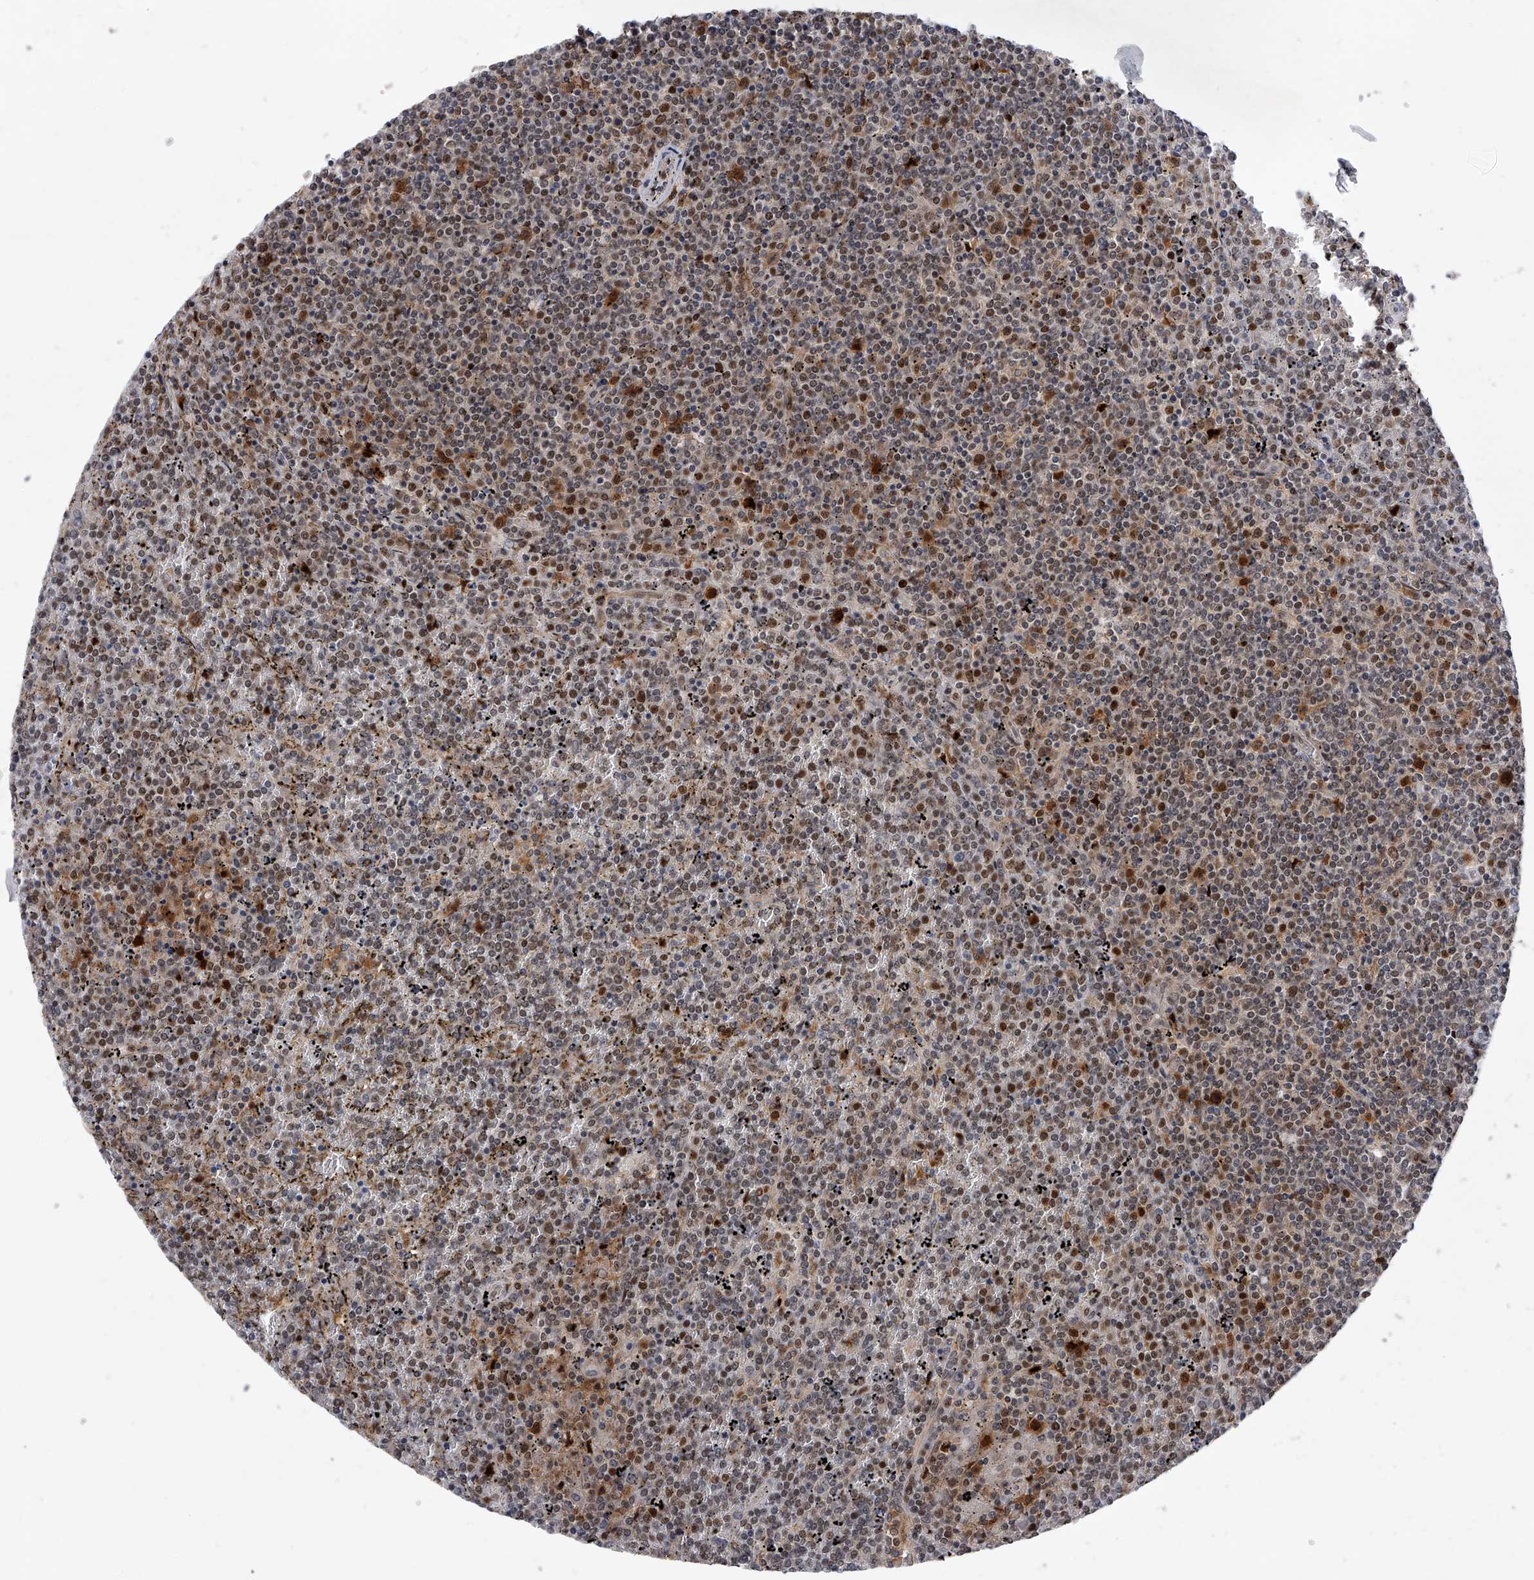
{"staining": {"intensity": "moderate", "quantity": "25%-75%", "location": "cytoplasmic/membranous,nuclear"}, "tissue": "lymphoma", "cell_type": "Tumor cells", "image_type": "cancer", "snomed": [{"axis": "morphology", "description": "Malignant lymphoma, non-Hodgkin's type, Low grade"}, {"axis": "topography", "description": "Spleen"}], "caption": "Approximately 25%-75% of tumor cells in human low-grade malignant lymphoma, non-Hodgkin's type exhibit moderate cytoplasmic/membranous and nuclear protein staining as visualized by brown immunohistochemical staining.", "gene": "RWDD2A", "patient": {"sex": "female", "age": 19}}